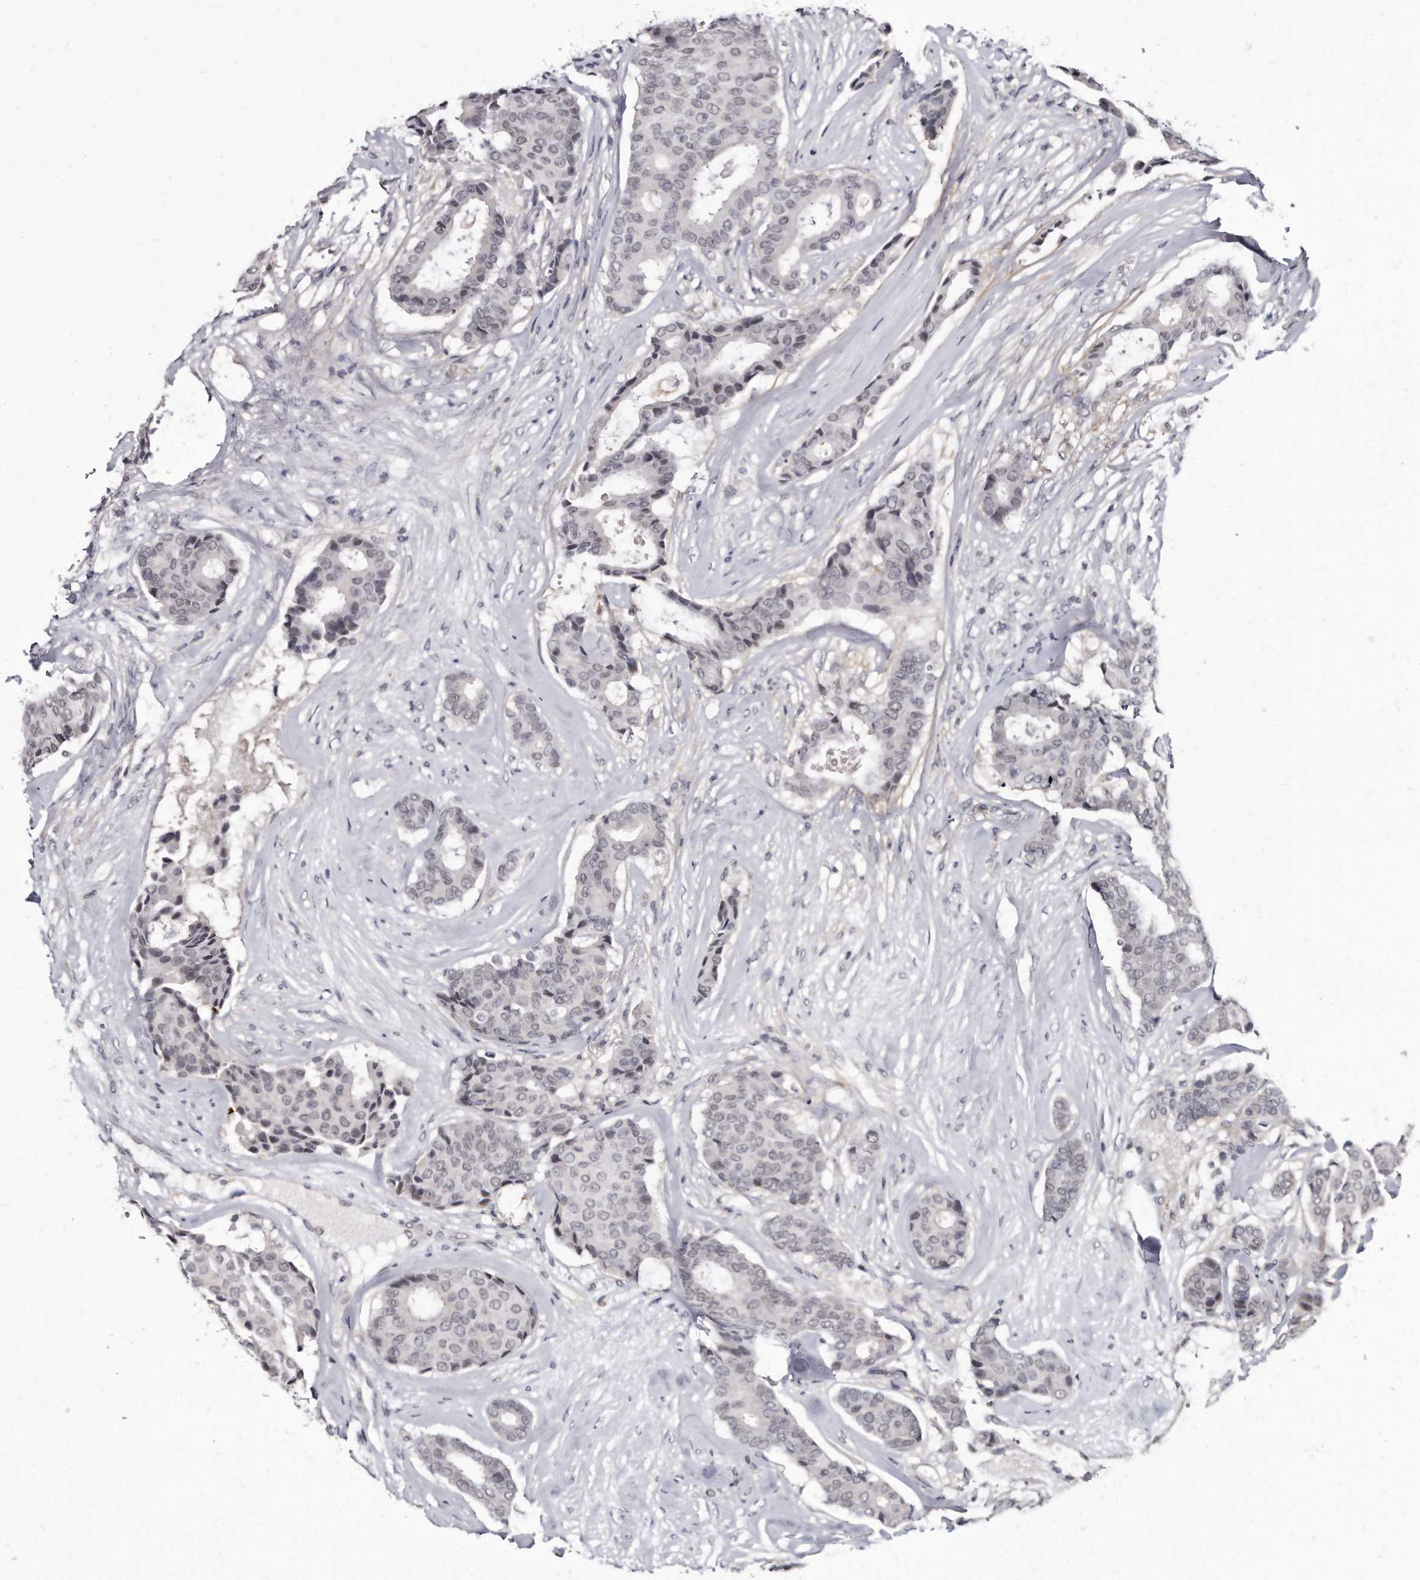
{"staining": {"intensity": "negative", "quantity": "none", "location": "none"}, "tissue": "breast cancer", "cell_type": "Tumor cells", "image_type": "cancer", "snomed": [{"axis": "morphology", "description": "Duct carcinoma"}, {"axis": "topography", "description": "Breast"}], "caption": "This is an immunohistochemistry (IHC) histopathology image of human breast intraductal carcinoma. There is no positivity in tumor cells.", "gene": "KLHDC3", "patient": {"sex": "female", "age": 75}}